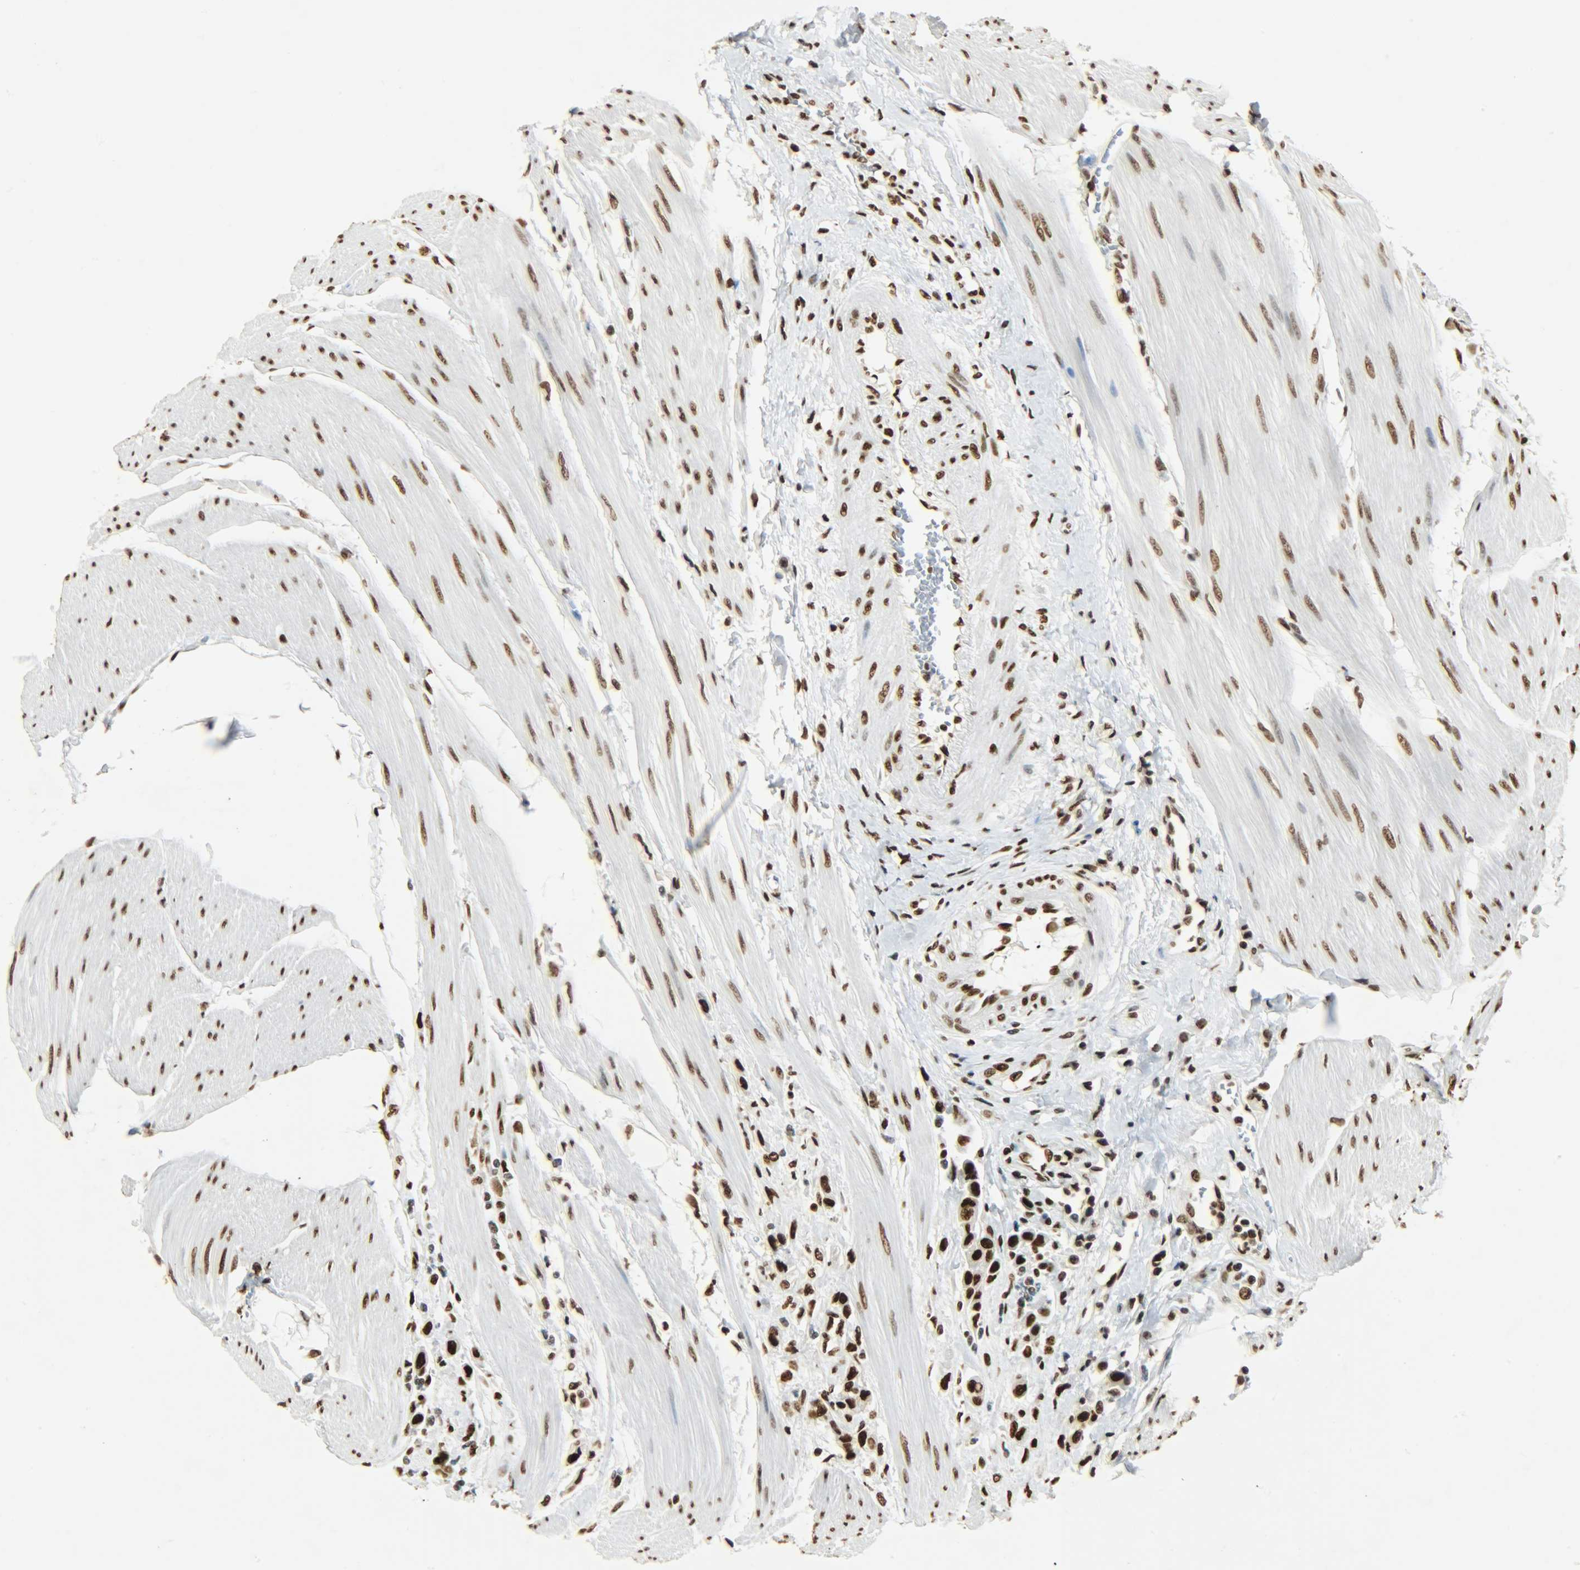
{"staining": {"intensity": "strong", "quantity": ">75%", "location": "nuclear"}, "tissue": "urothelial cancer", "cell_type": "Tumor cells", "image_type": "cancer", "snomed": [{"axis": "morphology", "description": "Urothelial carcinoma, High grade"}, {"axis": "topography", "description": "Urinary bladder"}], "caption": "Immunohistochemical staining of urothelial cancer demonstrates strong nuclear protein positivity in approximately >75% of tumor cells. (Brightfield microscopy of DAB IHC at high magnification).", "gene": "KHDRBS1", "patient": {"sex": "male", "age": 50}}